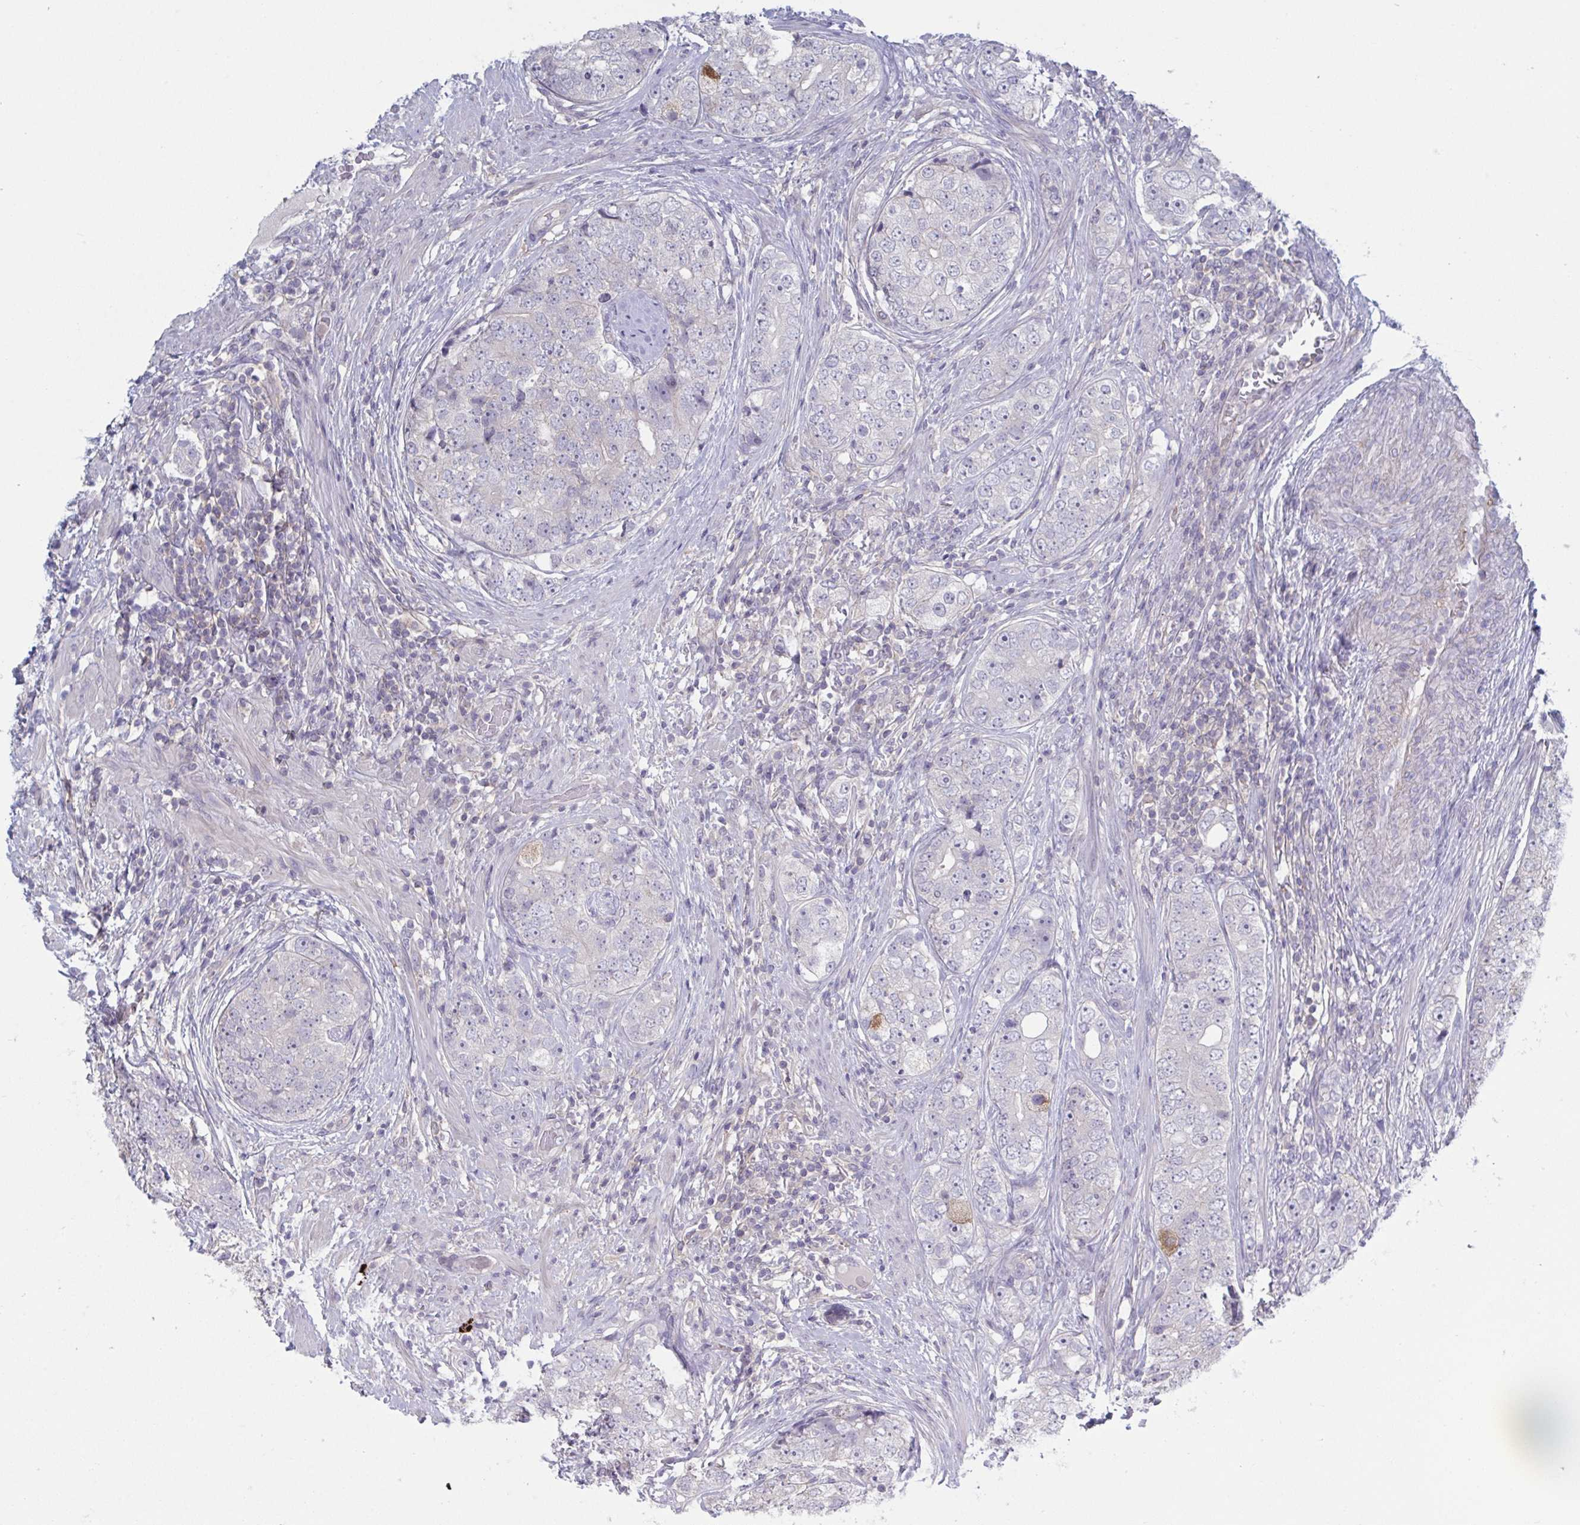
{"staining": {"intensity": "negative", "quantity": "none", "location": "none"}, "tissue": "prostate cancer", "cell_type": "Tumor cells", "image_type": "cancer", "snomed": [{"axis": "morphology", "description": "Adenocarcinoma, High grade"}, {"axis": "topography", "description": "Prostate"}], "caption": "A high-resolution micrograph shows immunohistochemistry (IHC) staining of prostate adenocarcinoma (high-grade), which exhibits no significant staining in tumor cells.", "gene": "STK26", "patient": {"sex": "male", "age": 60}}